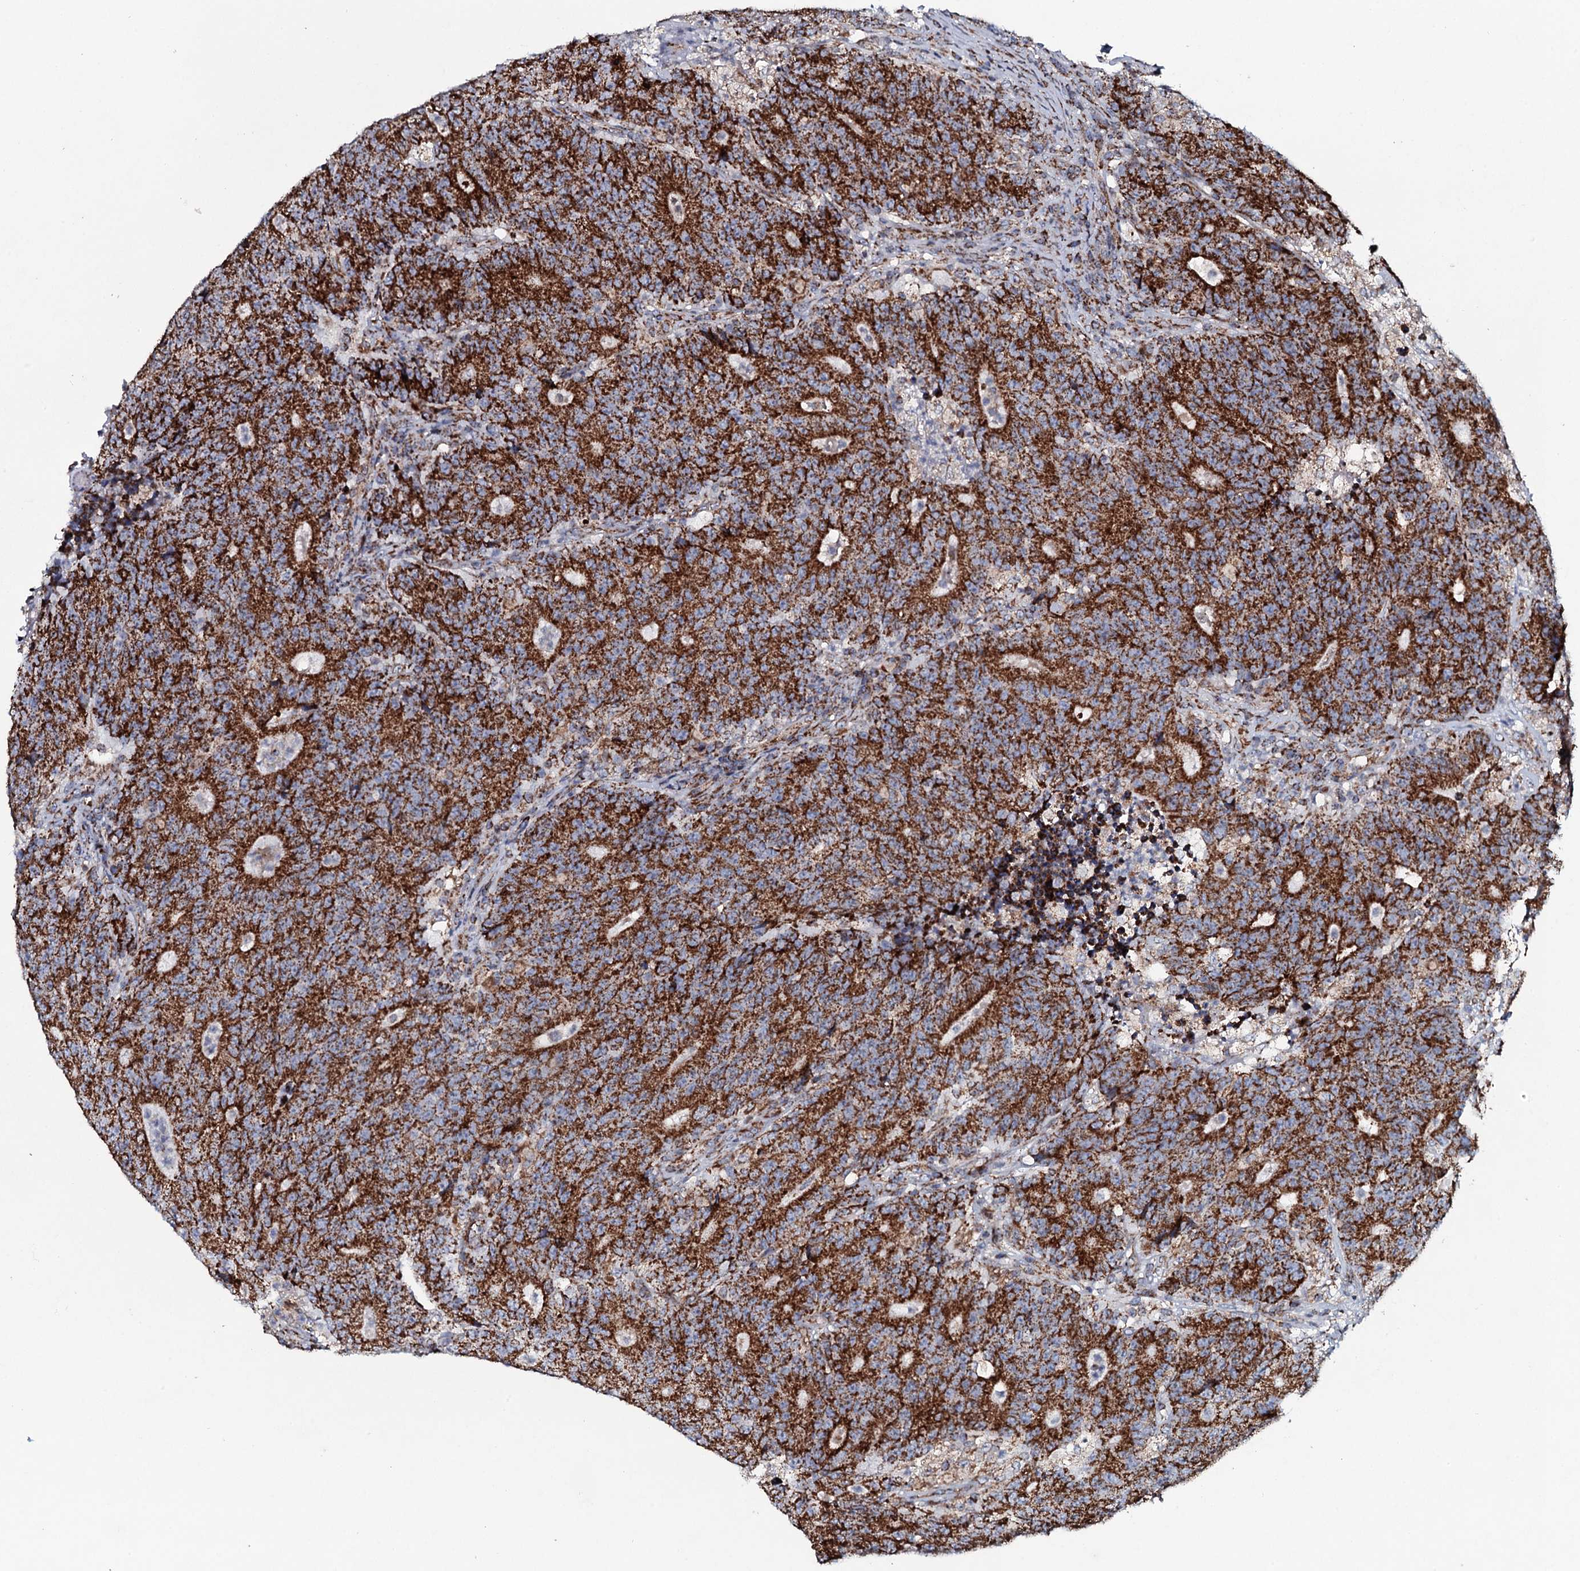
{"staining": {"intensity": "strong", "quantity": ">75%", "location": "cytoplasmic/membranous"}, "tissue": "colorectal cancer", "cell_type": "Tumor cells", "image_type": "cancer", "snomed": [{"axis": "morphology", "description": "Adenocarcinoma, NOS"}, {"axis": "topography", "description": "Colon"}], "caption": "Colorectal cancer (adenocarcinoma) stained for a protein (brown) displays strong cytoplasmic/membranous positive positivity in about >75% of tumor cells.", "gene": "EVC2", "patient": {"sex": "female", "age": 75}}